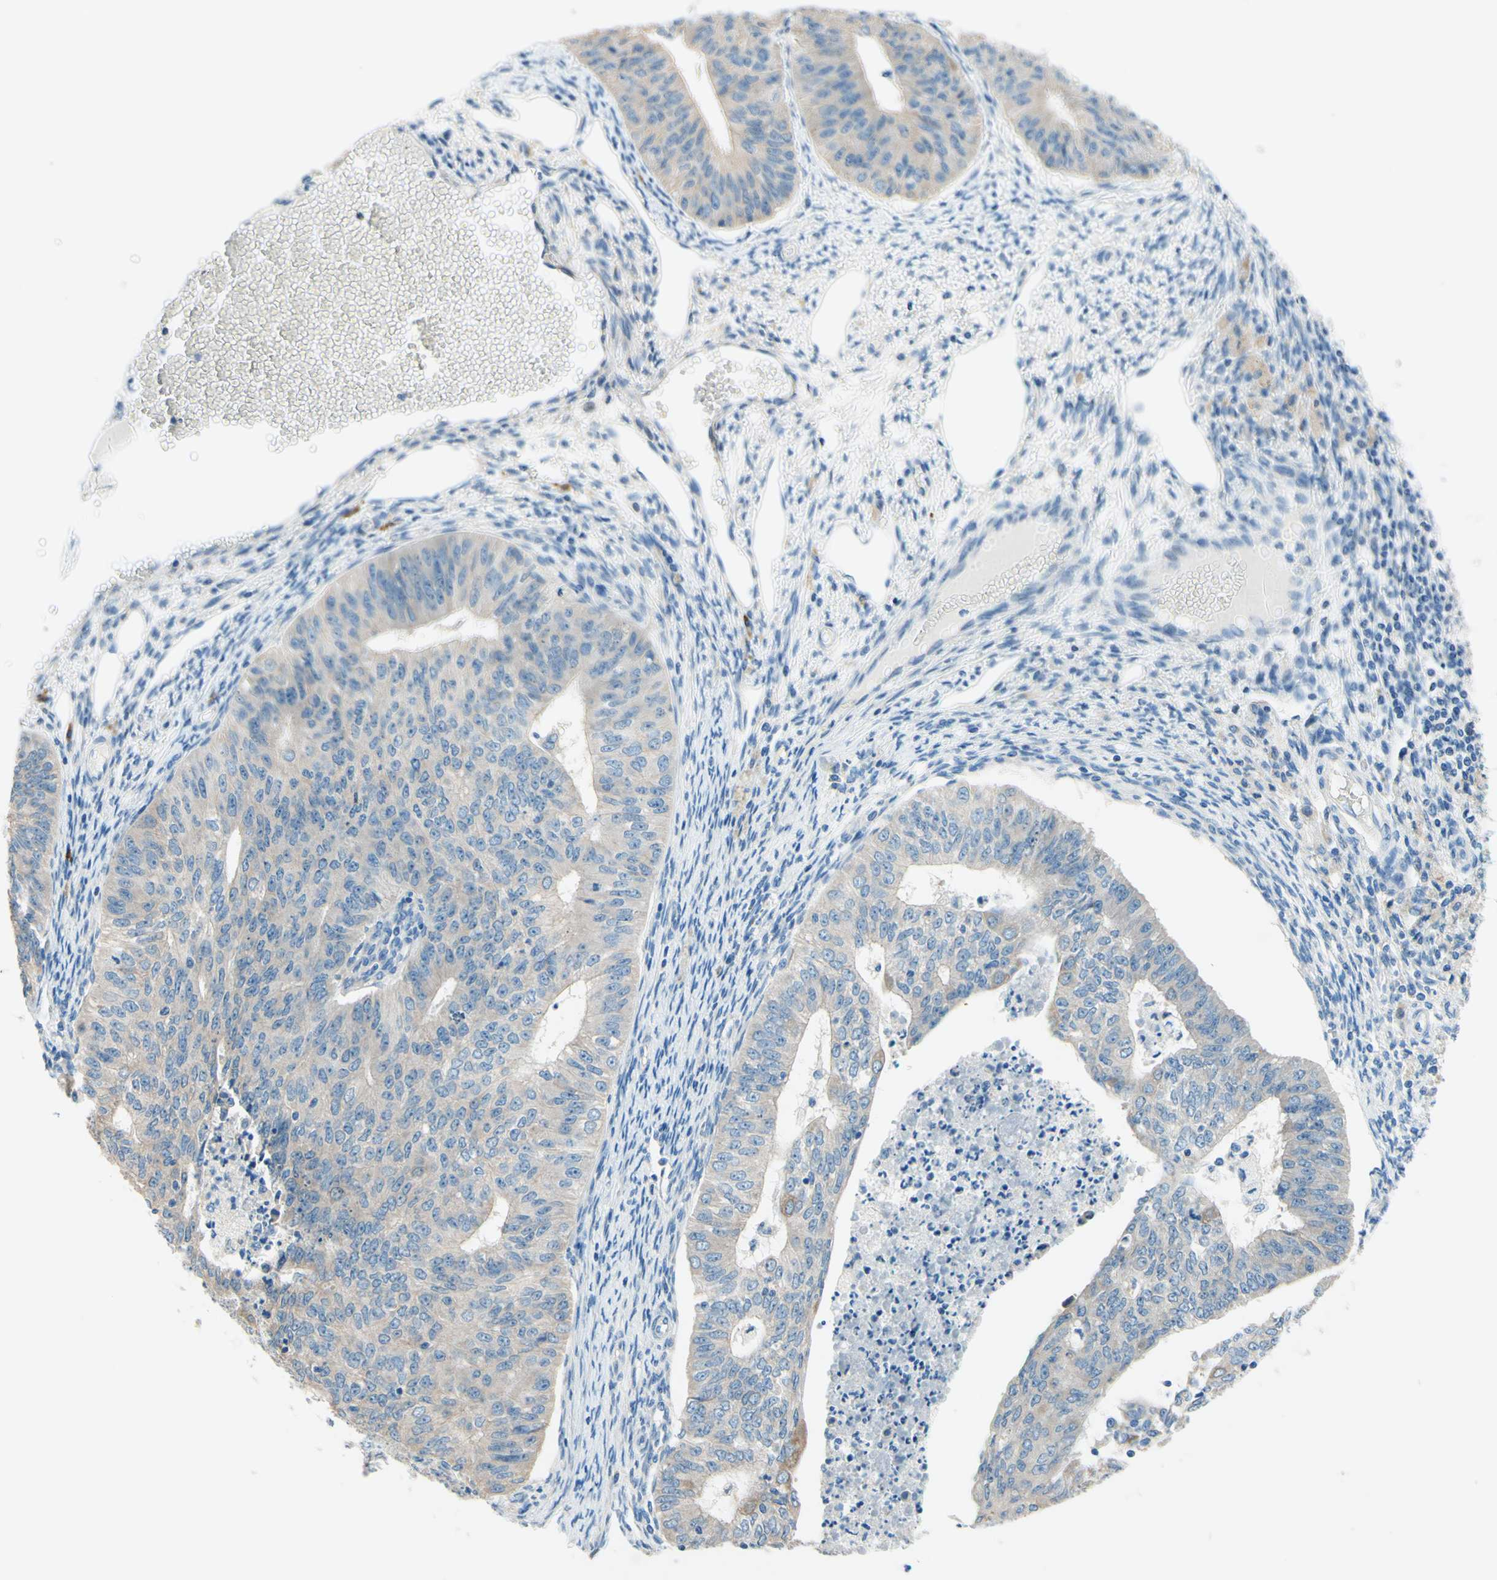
{"staining": {"intensity": "weak", "quantity": ">75%", "location": "cytoplasmic/membranous"}, "tissue": "endometrial cancer", "cell_type": "Tumor cells", "image_type": "cancer", "snomed": [{"axis": "morphology", "description": "Adenocarcinoma, NOS"}, {"axis": "topography", "description": "Endometrium"}], "caption": "The photomicrograph shows a brown stain indicating the presence of a protein in the cytoplasmic/membranous of tumor cells in adenocarcinoma (endometrial). (DAB = brown stain, brightfield microscopy at high magnification).", "gene": "PASD1", "patient": {"sex": "female", "age": 32}}